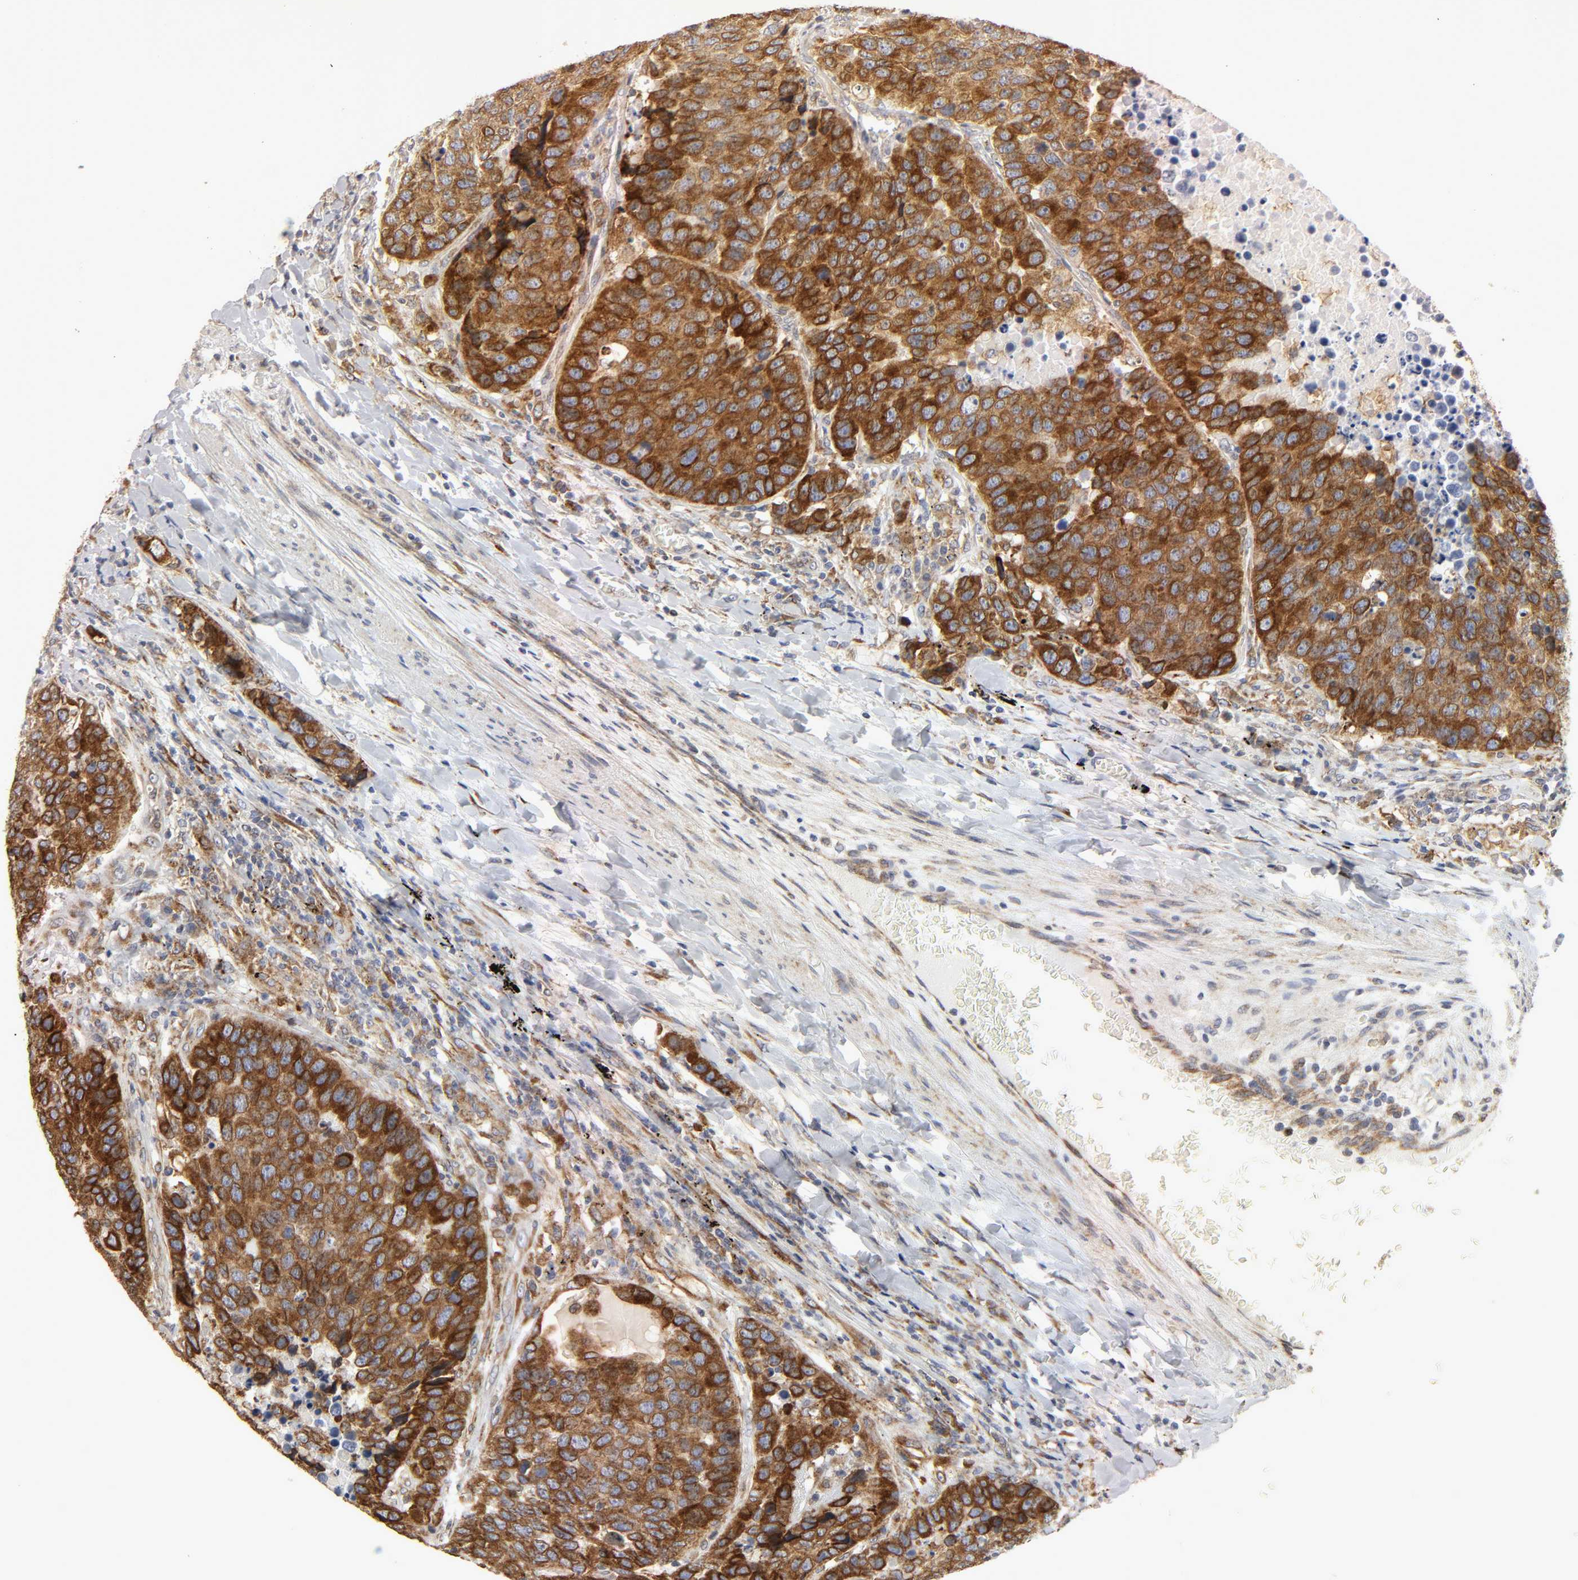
{"staining": {"intensity": "strong", "quantity": ">75%", "location": "cytoplasmic/membranous"}, "tissue": "carcinoid", "cell_type": "Tumor cells", "image_type": "cancer", "snomed": [{"axis": "morphology", "description": "Carcinoid, malignant, NOS"}, {"axis": "topography", "description": "Lung"}], "caption": "Immunohistochemistry micrograph of neoplastic tissue: human malignant carcinoid stained using immunohistochemistry (IHC) exhibits high levels of strong protein expression localized specifically in the cytoplasmic/membranous of tumor cells, appearing as a cytoplasmic/membranous brown color.", "gene": "POR", "patient": {"sex": "male", "age": 60}}